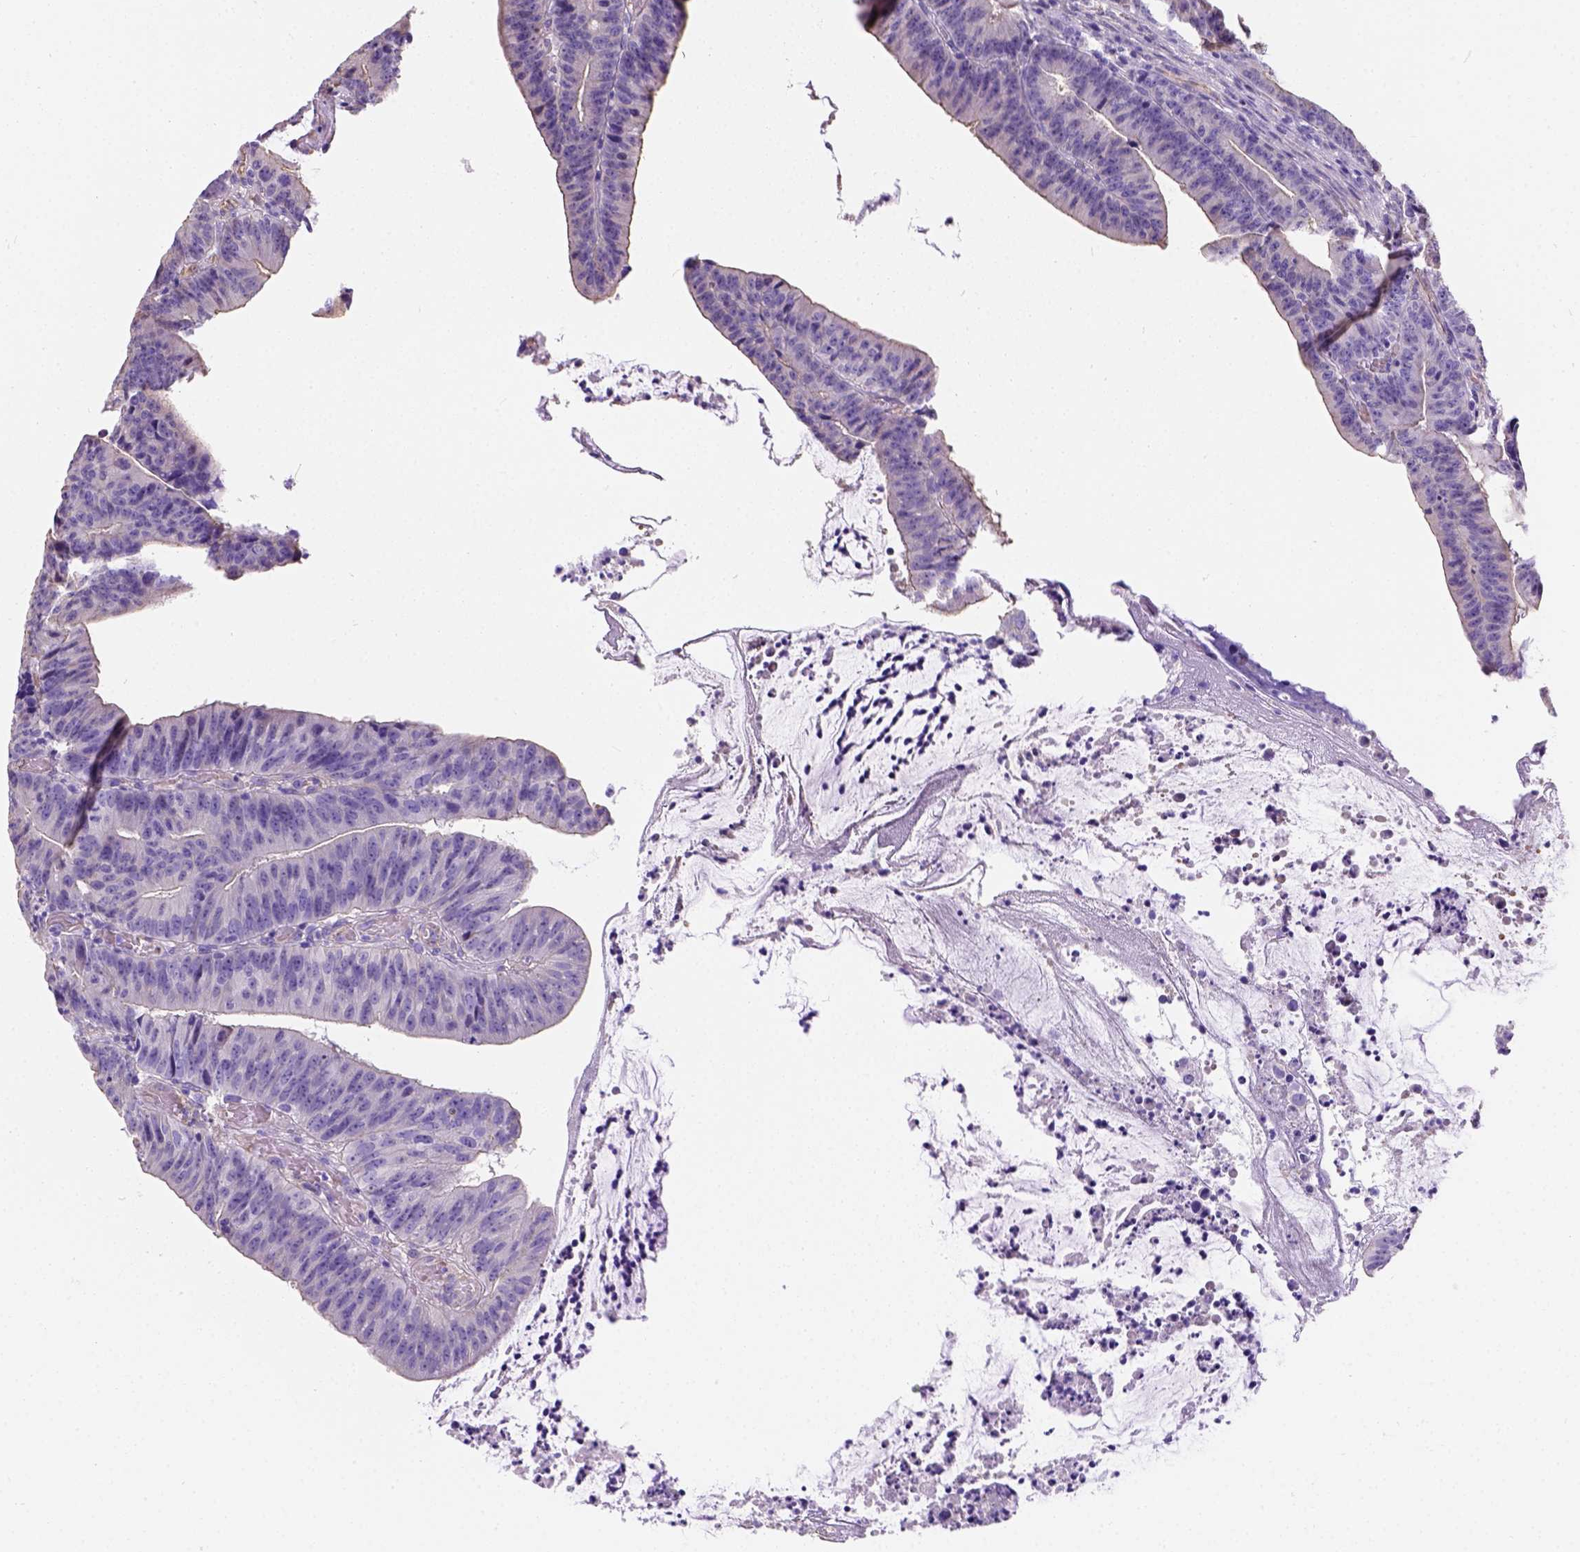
{"staining": {"intensity": "moderate", "quantity": "<25%", "location": "cytoplasmic/membranous"}, "tissue": "colorectal cancer", "cell_type": "Tumor cells", "image_type": "cancer", "snomed": [{"axis": "morphology", "description": "Adenocarcinoma, NOS"}, {"axis": "topography", "description": "Colon"}], "caption": "Immunohistochemistry (DAB (3,3'-diaminobenzidine)) staining of human colorectal cancer demonstrates moderate cytoplasmic/membranous protein staining in about <25% of tumor cells.", "gene": "PHF7", "patient": {"sex": "female", "age": 78}}